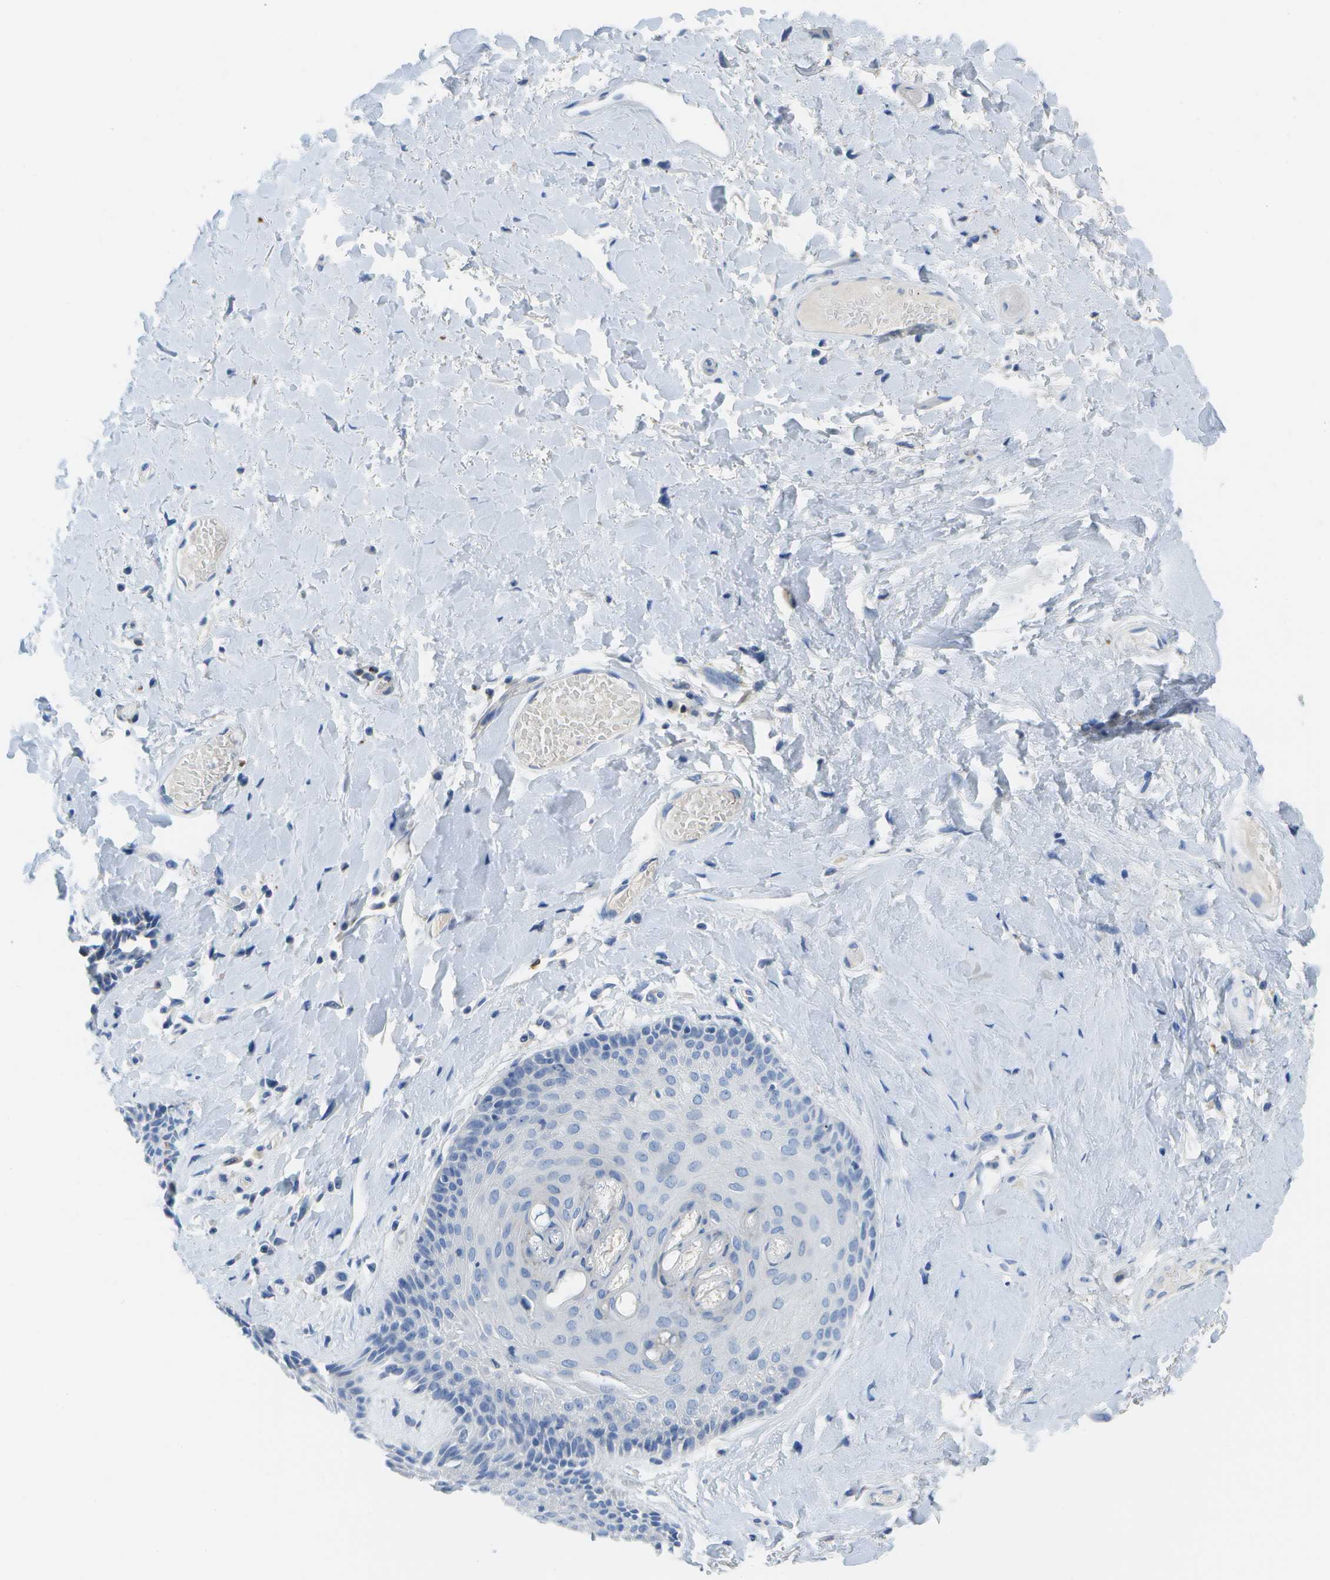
{"staining": {"intensity": "negative", "quantity": "none", "location": "none"}, "tissue": "skin", "cell_type": "Epidermal cells", "image_type": "normal", "snomed": [{"axis": "morphology", "description": "Normal tissue, NOS"}, {"axis": "topography", "description": "Anal"}], "caption": "The photomicrograph demonstrates no staining of epidermal cells in normal skin.", "gene": "MS4A1", "patient": {"sex": "male", "age": 69}}